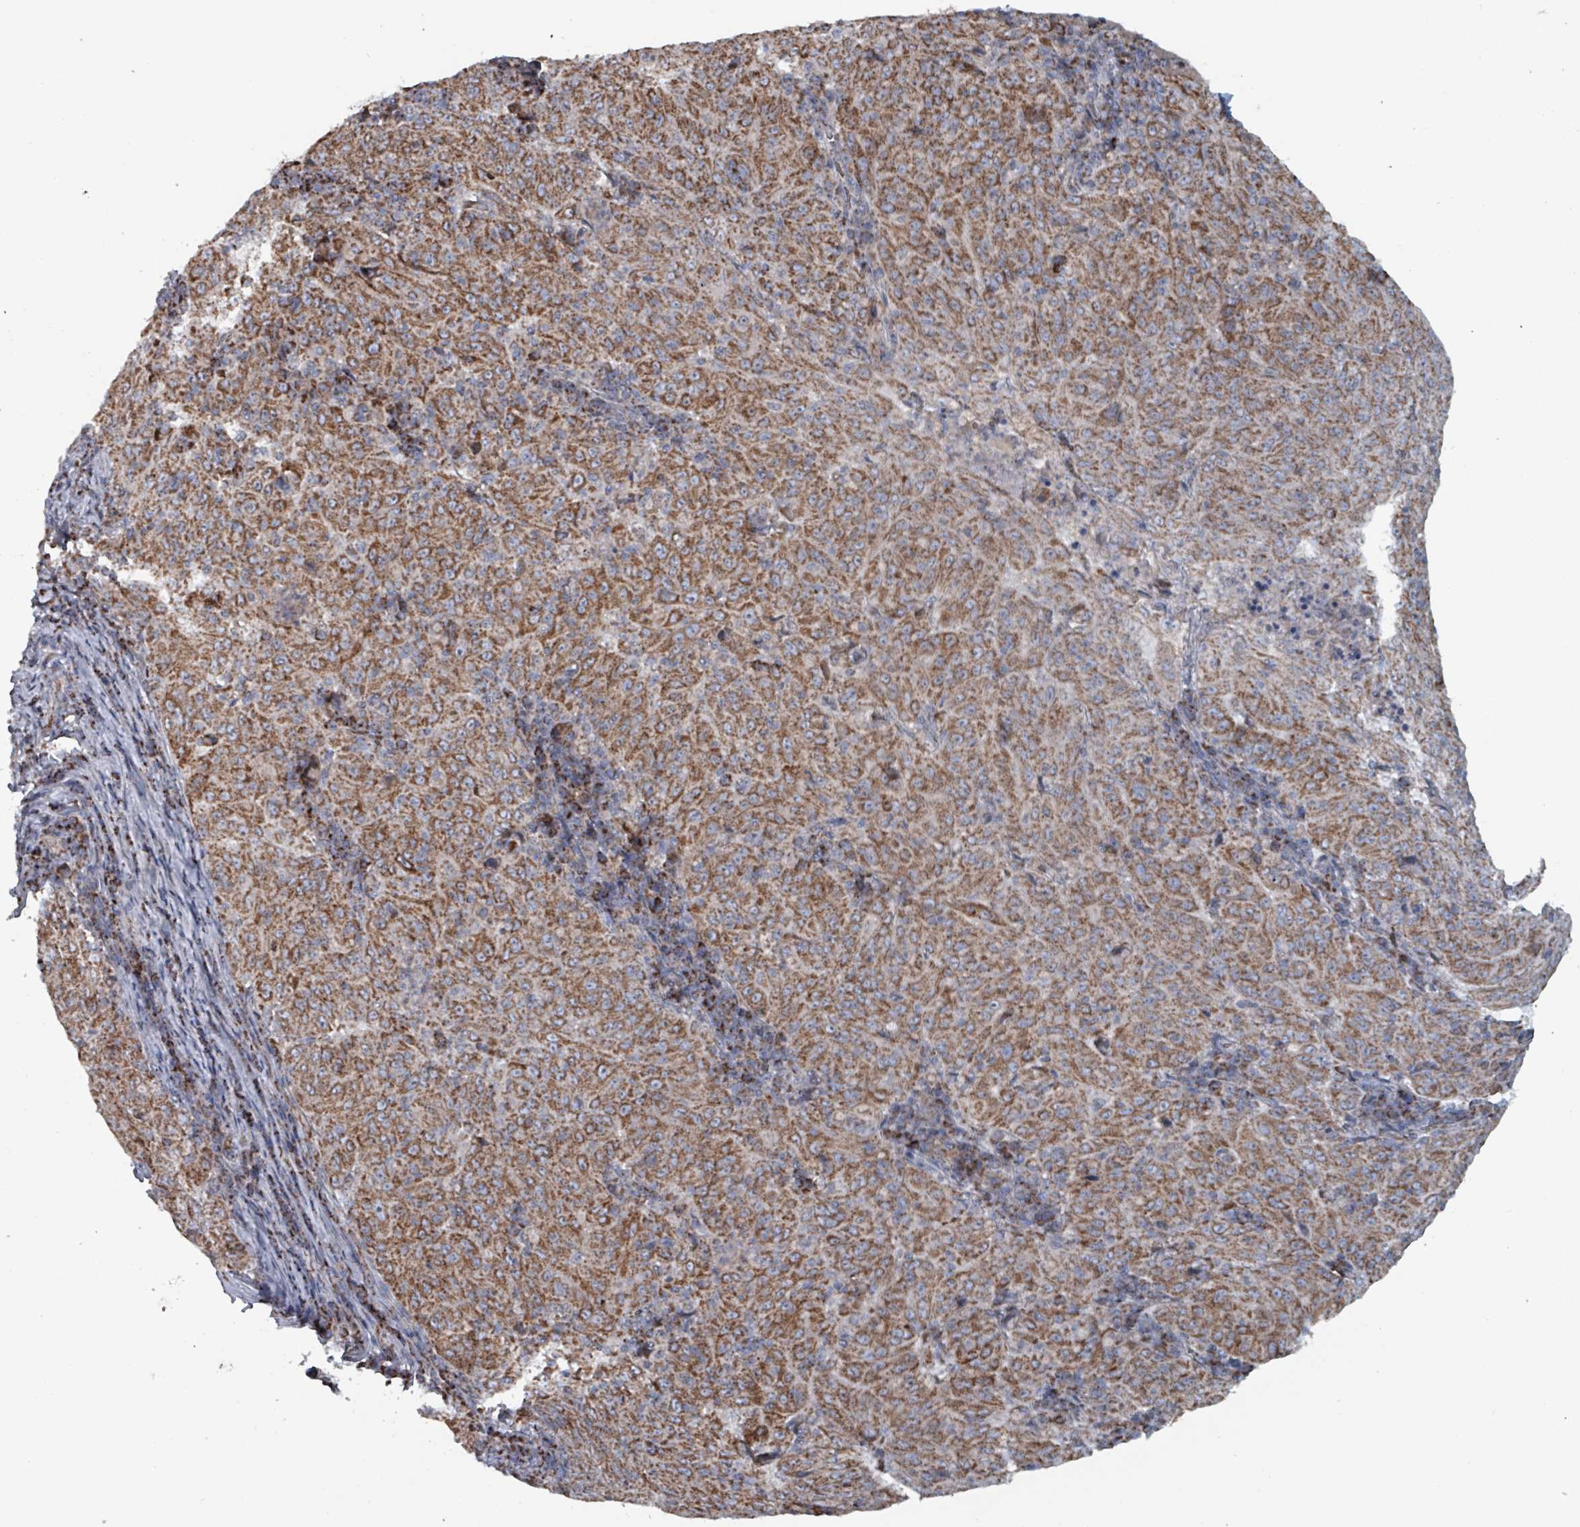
{"staining": {"intensity": "moderate", "quantity": ">75%", "location": "cytoplasmic/membranous"}, "tissue": "pancreatic cancer", "cell_type": "Tumor cells", "image_type": "cancer", "snomed": [{"axis": "morphology", "description": "Adenocarcinoma, NOS"}, {"axis": "topography", "description": "Pancreas"}], "caption": "Protein staining exhibits moderate cytoplasmic/membranous positivity in about >75% of tumor cells in pancreatic adenocarcinoma.", "gene": "ABHD18", "patient": {"sex": "male", "age": 63}}